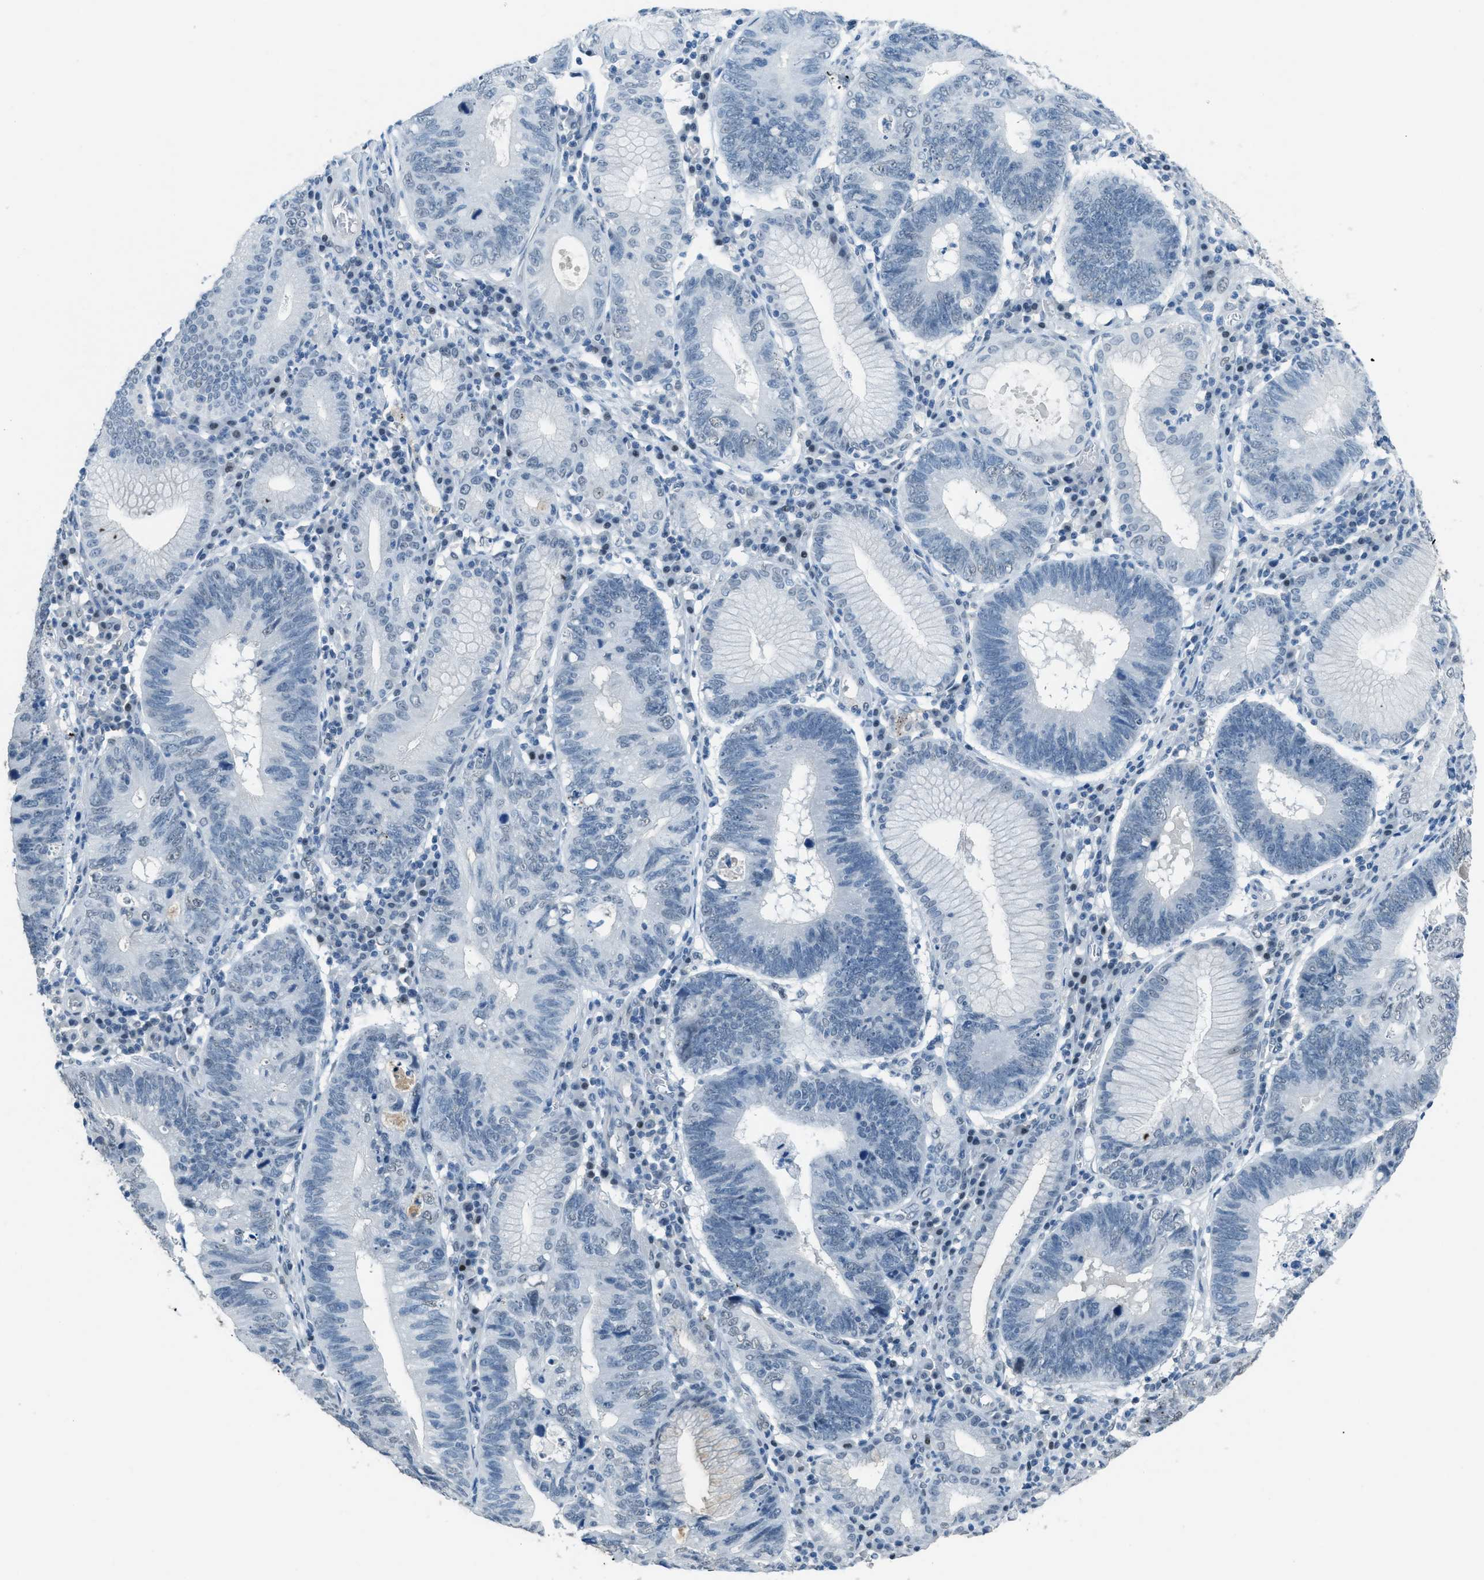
{"staining": {"intensity": "negative", "quantity": "none", "location": "none"}, "tissue": "stomach cancer", "cell_type": "Tumor cells", "image_type": "cancer", "snomed": [{"axis": "morphology", "description": "Adenocarcinoma, NOS"}, {"axis": "topography", "description": "Stomach"}], "caption": "DAB immunohistochemical staining of human stomach adenocarcinoma displays no significant expression in tumor cells.", "gene": "TTC13", "patient": {"sex": "male", "age": 59}}